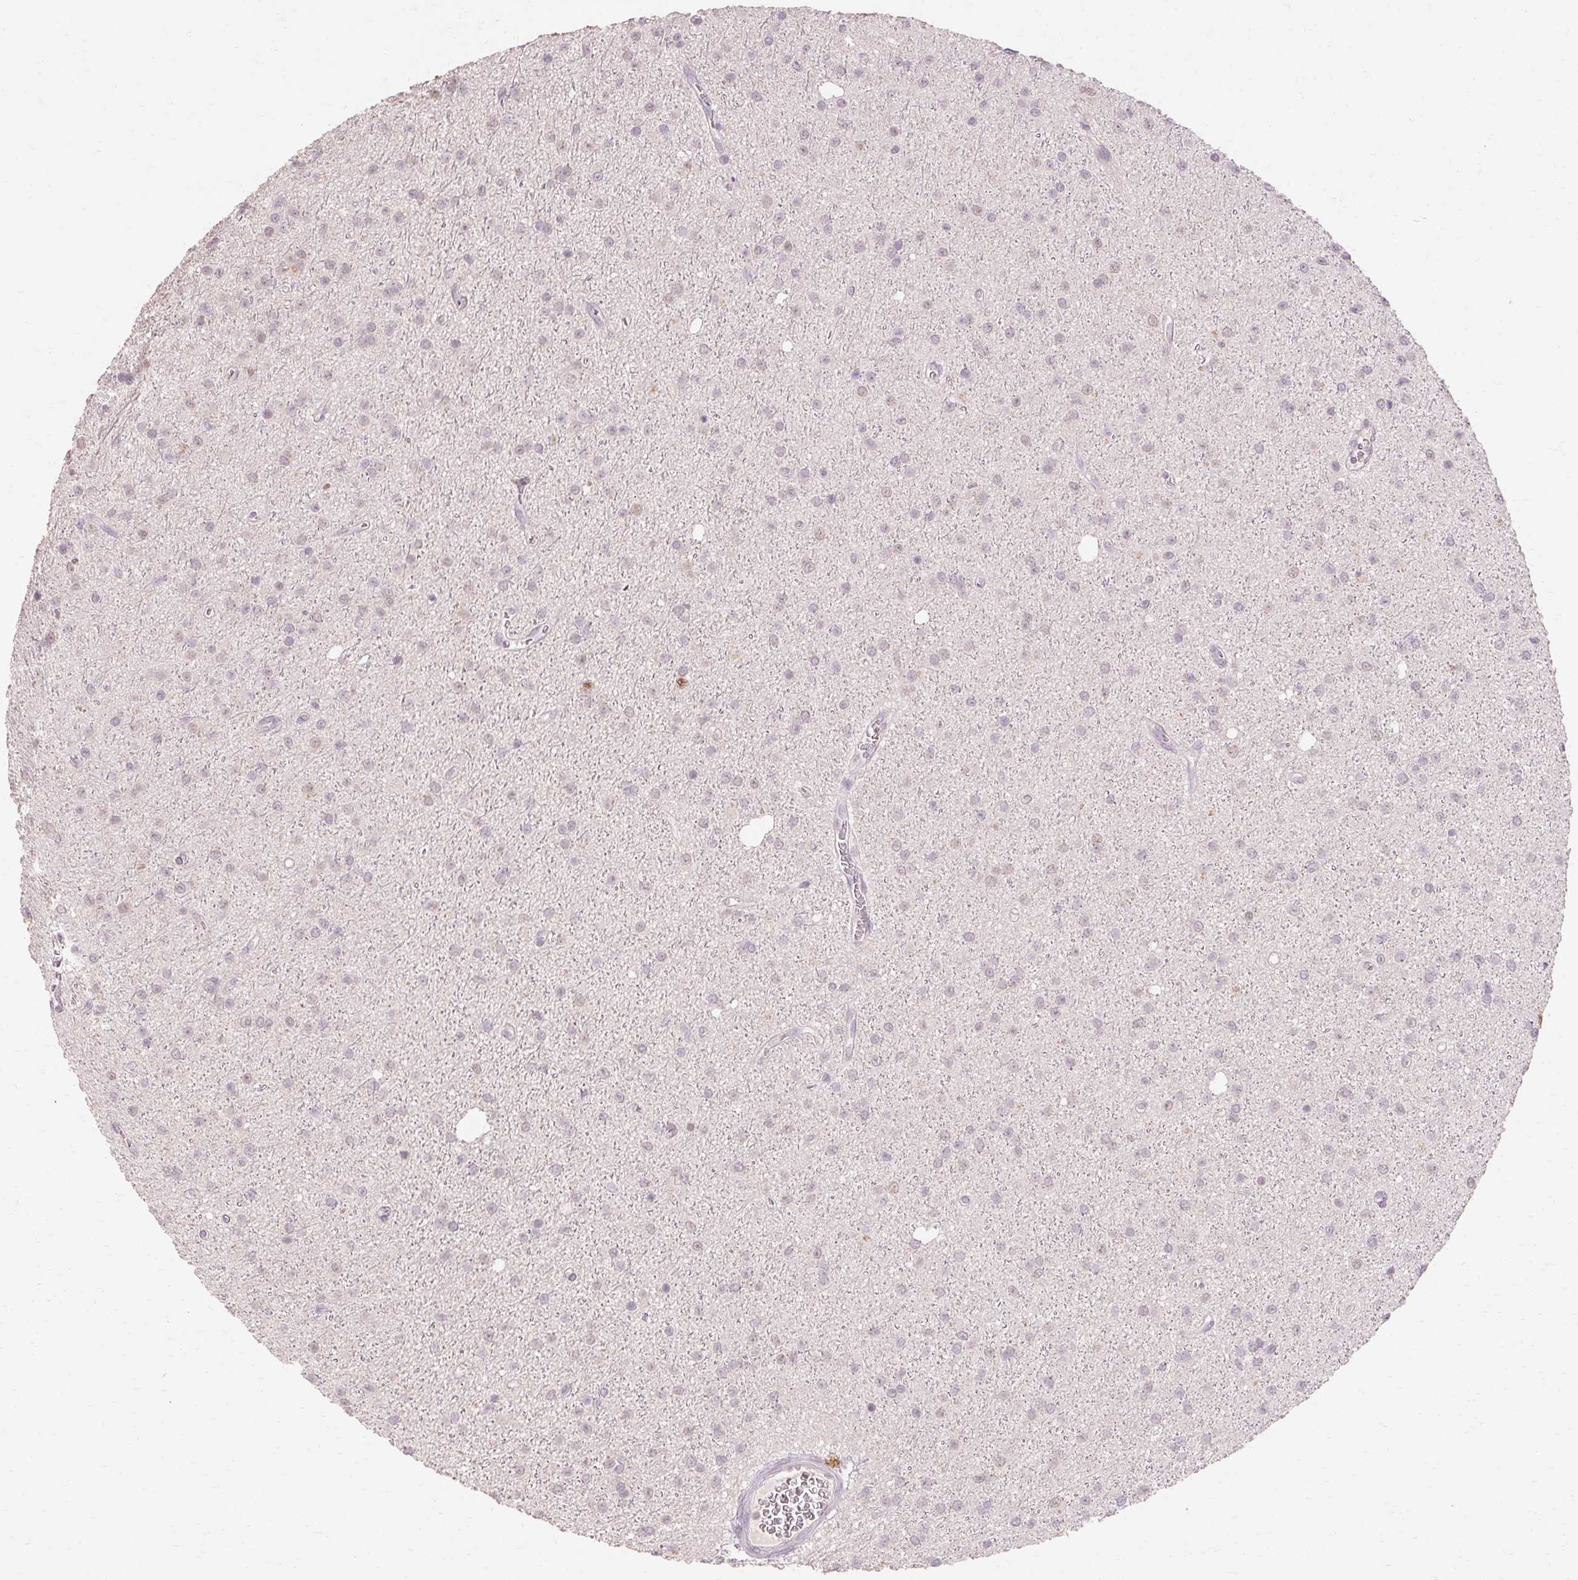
{"staining": {"intensity": "negative", "quantity": "none", "location": "none"}, "tissue": "glioma", "cell_type": "Tumor cells", "image_type": "cancer", "snomed": [{"axis": "morphology", "description": "Glioma, malignant, Low grade"}, {"axis": "topography", "description": "Brain"}], "caption": "Glioma was stained to show a protein in brown. There is no significant expression in tumor cells.", "gene": "SKP2", "patient": {"sex": "male", "age": 27}}